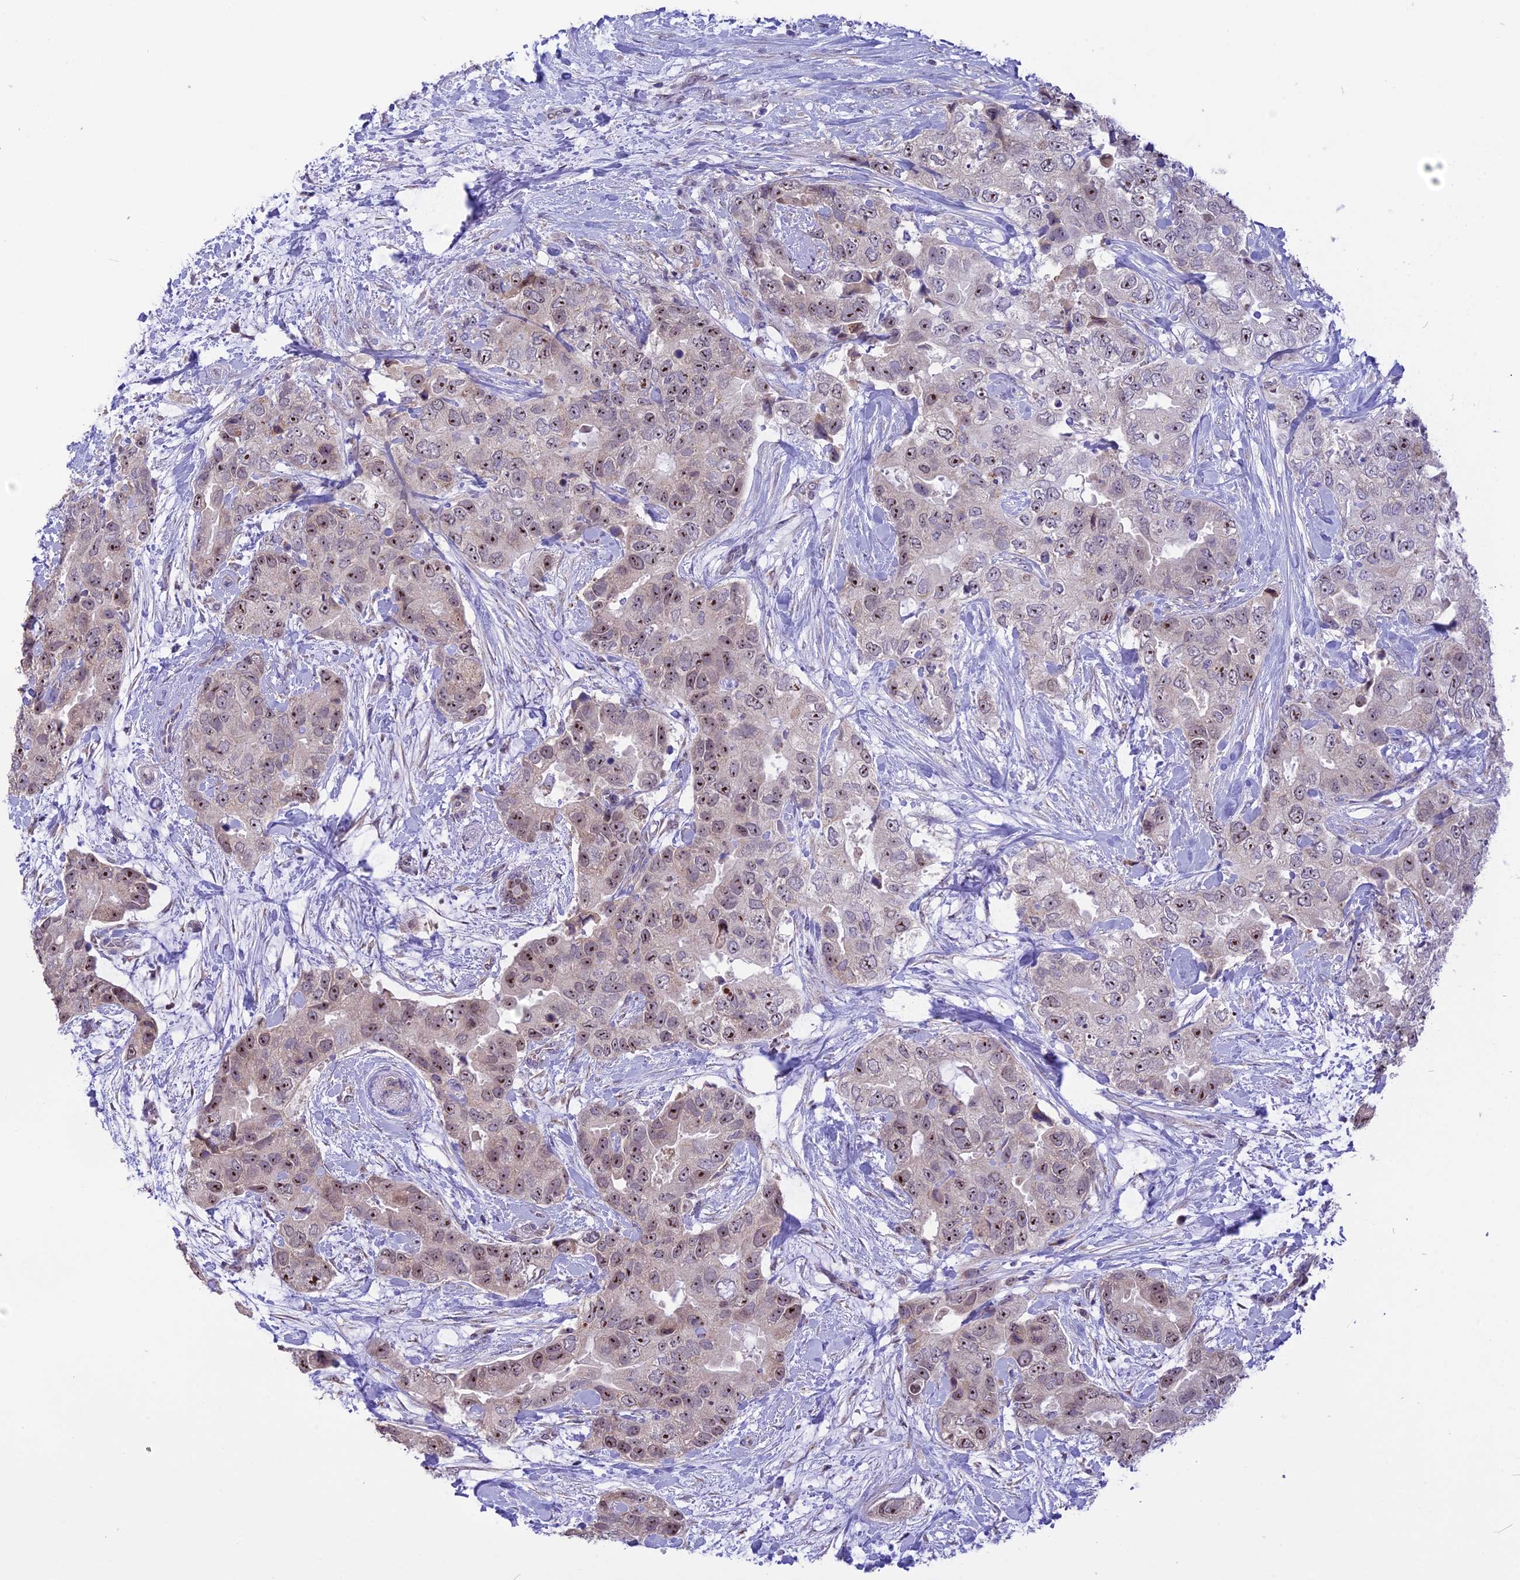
{"staining": {"intensity": "moderate", "quantity": ">75%", "location": "nuclear"}, "tissue": "breast cancer", "cell_type": "Tumor cells", "image_type": "cancer", "snomed": [{"axis": "morphology", "description": "Duct carcinoma"}, {"axis": "topography", "description": "Breast"}], "caption": "This image shows IHC staining of breast intraductal carcinoma, with medium moderate nuclear positivity in approximately >75% of tumor cells.", "gene": "CMSS1", "patient": {"sex": "female", "age": 62}}